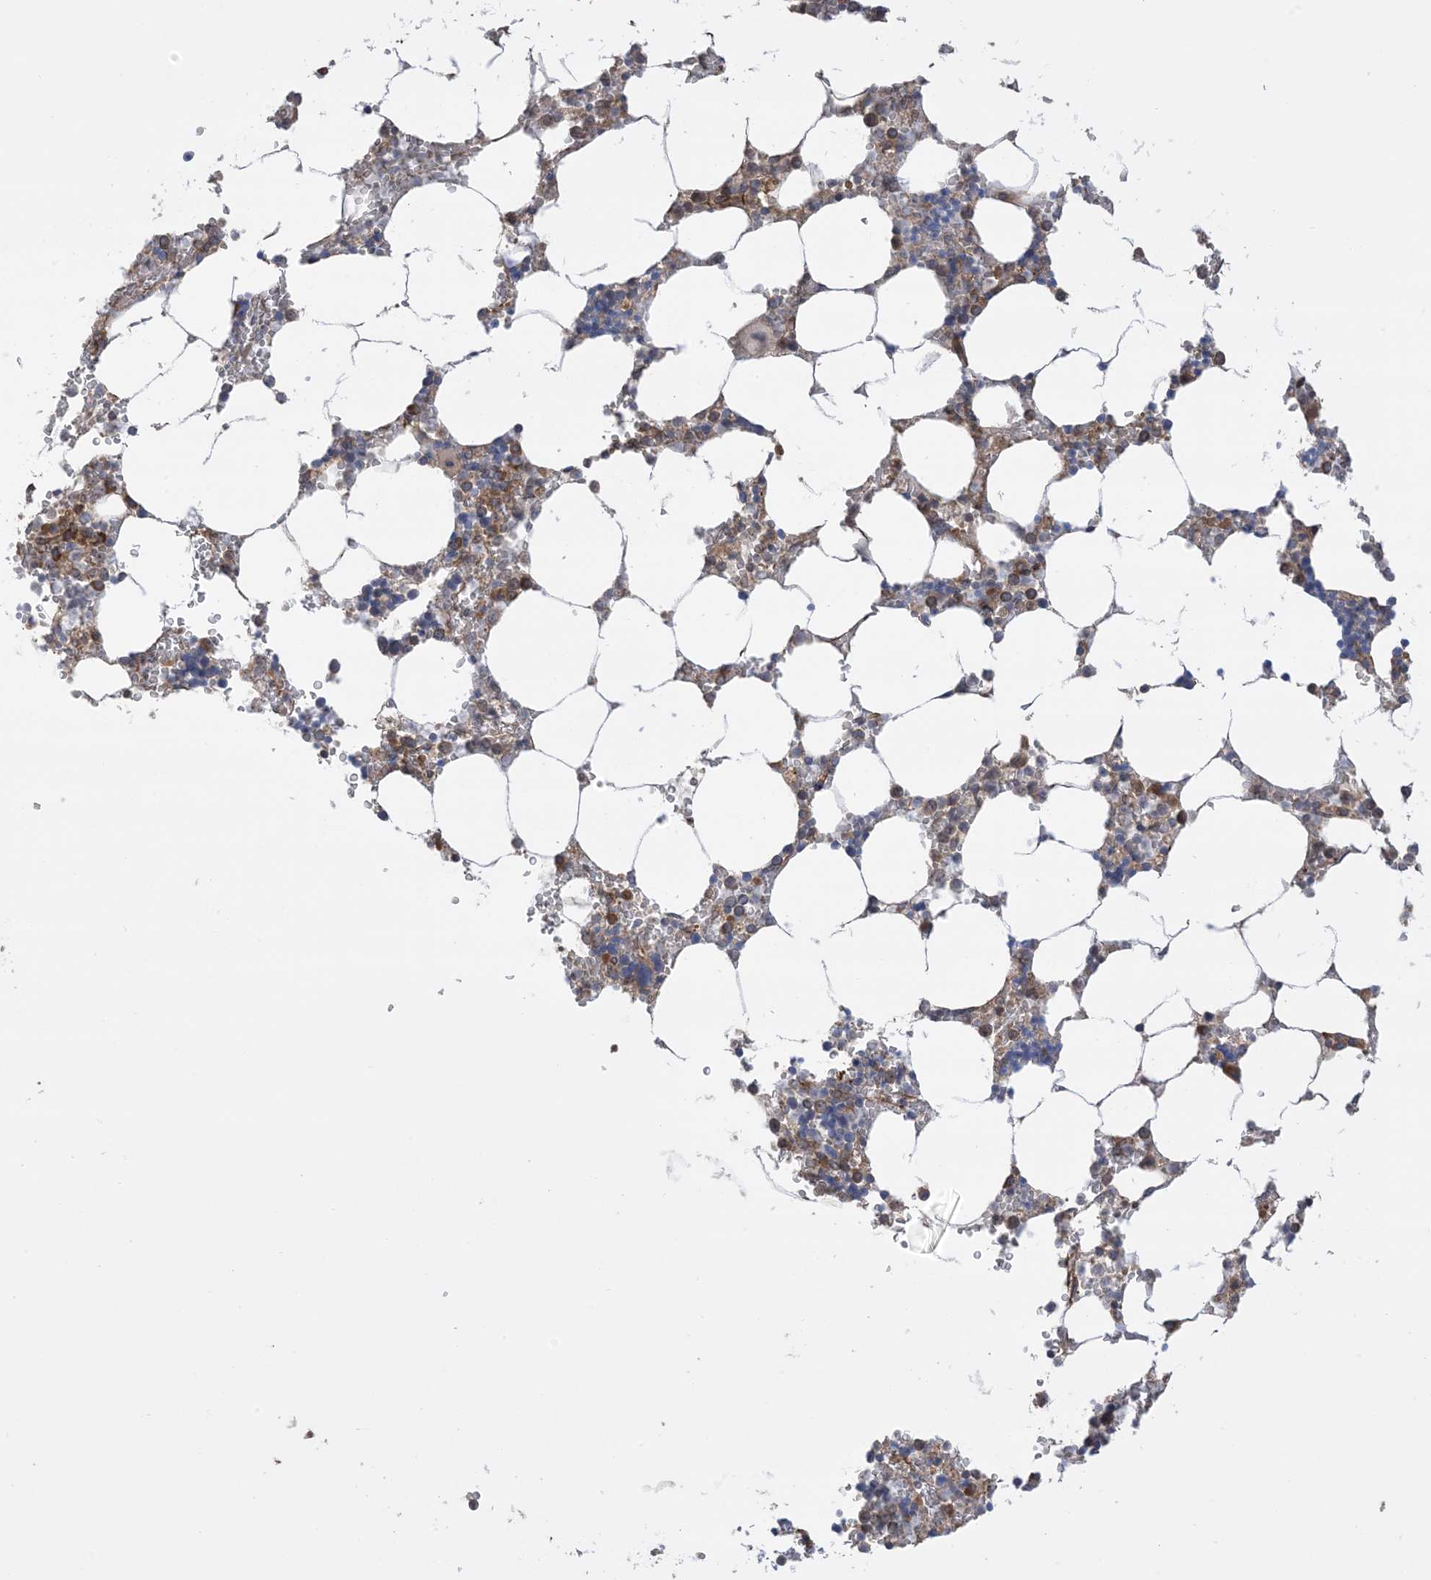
{"staining": {"intensity": "moderate", "quantity": "<25%", "location": "cytoplasmic/membranous"}, "tissue": "bone marrow", "cell_type": "Hematopoietic cells", "image_type": "normal", "snomed": [{"axis": "morphology", "description": "Normal tissue, NOS"}, {"axis": "topography", "description": "Bone marrow"}], "caption": "A high-resolution histopathology image shows immunohistochemistry staining of benign bone marrow, which reveals moderate cytoplasmic/membranous expression in approximately <25% of hematopoietic cells. The protein of interest is stained brown, and the nuclei are stained in blue (DAB (3,3'-diaminobenzidine) IHC with brightfield microscopy, high magnification).", "gene": "CLEC16A", "patient": {"sex": "male", "age": 70}}